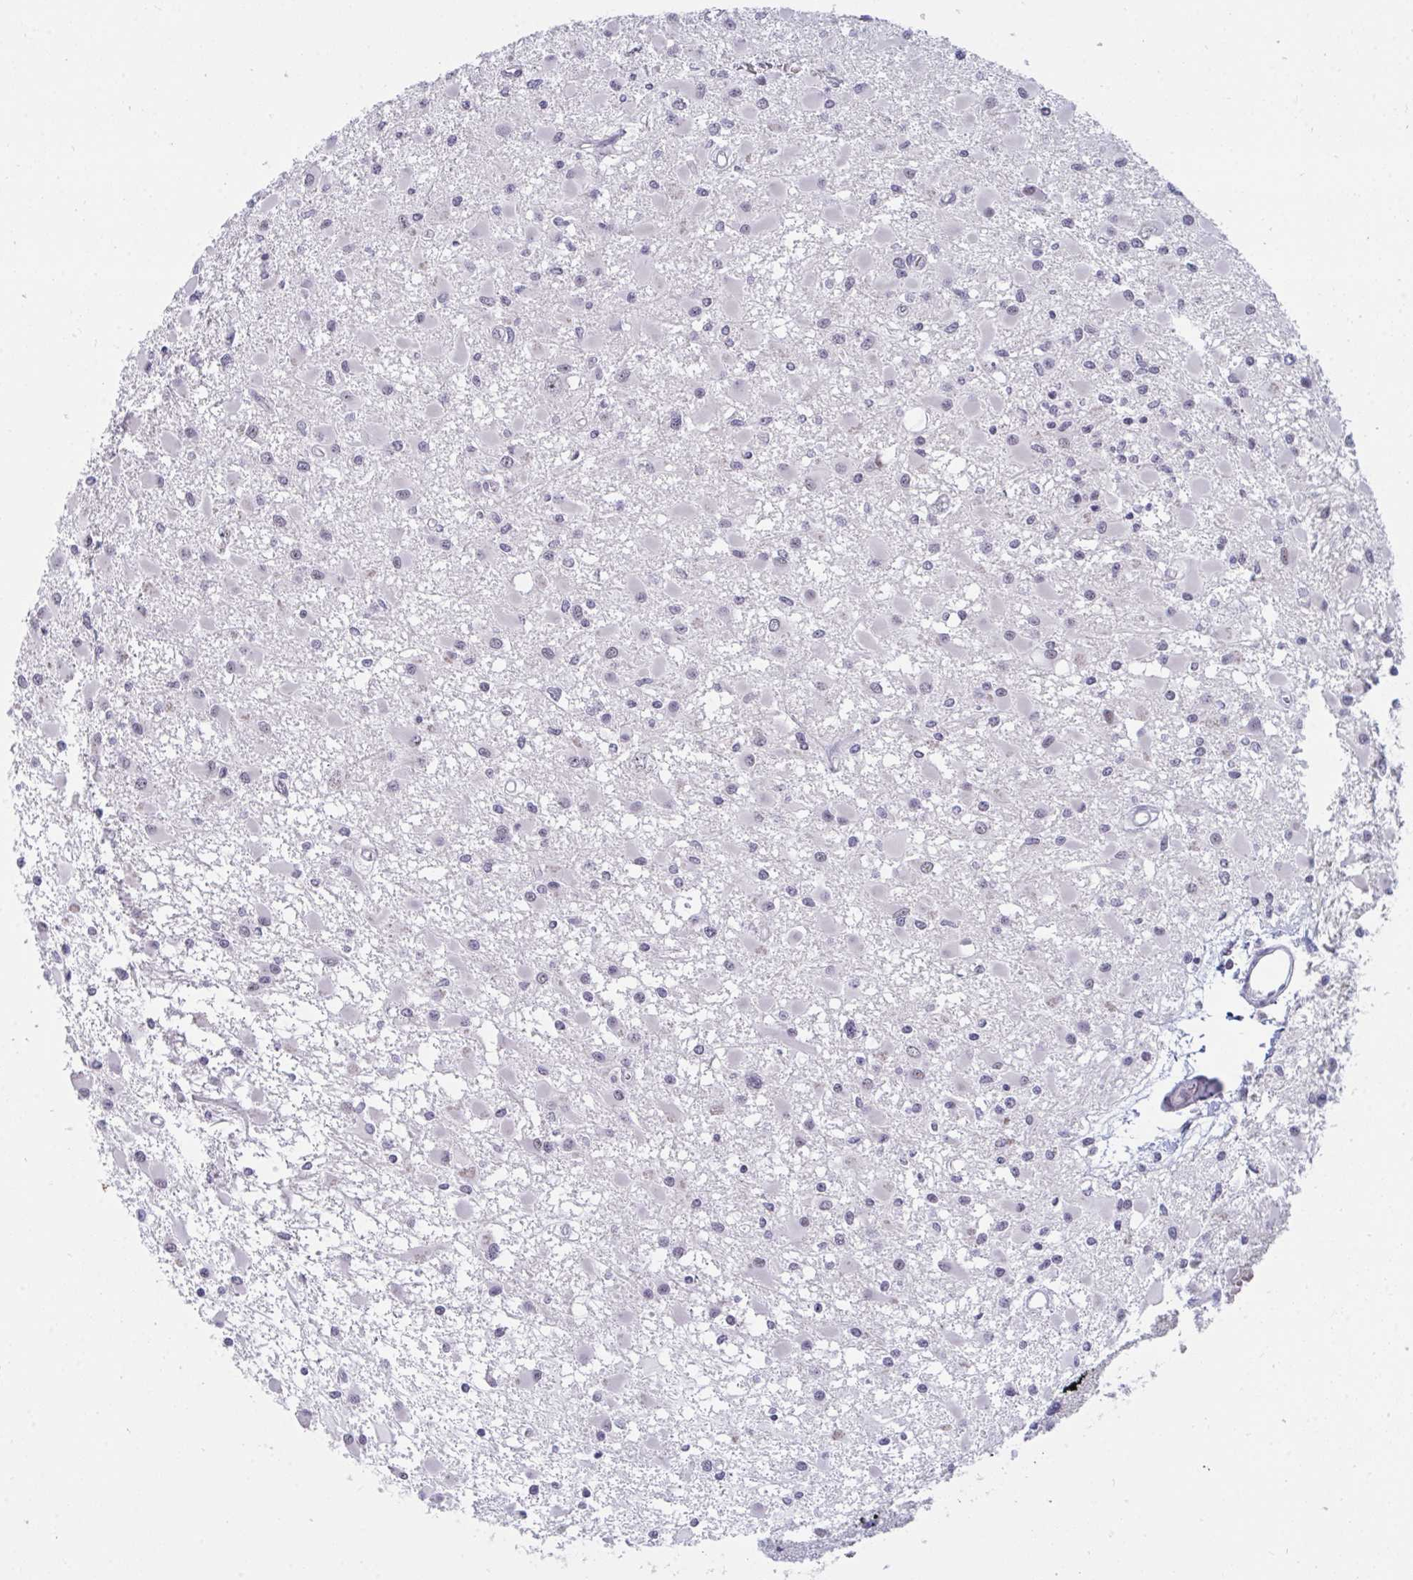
{"staining": {"intensity": "negative", "quantity": "none", "location": "none"}, "tissue": "glioma", "cell_type": "Tumor cells", "image_type": "cancer", "snomed": [{"axis": "morphology", "description": "Glioma, malignant, High grade"}, {"axis": "topography", "description": "Brain"}], "caption": "The immunohistochemistry (IHC) histopathology image has no significant expression in tumor cells of malignant glioma (high-grade) tissue. (Brightfield microscopy of DAB (3,3'-diaminobenzidine) IHC at high magnification).", "gene": "PRR14", "patient": {"sex": "male", "age": 54}}